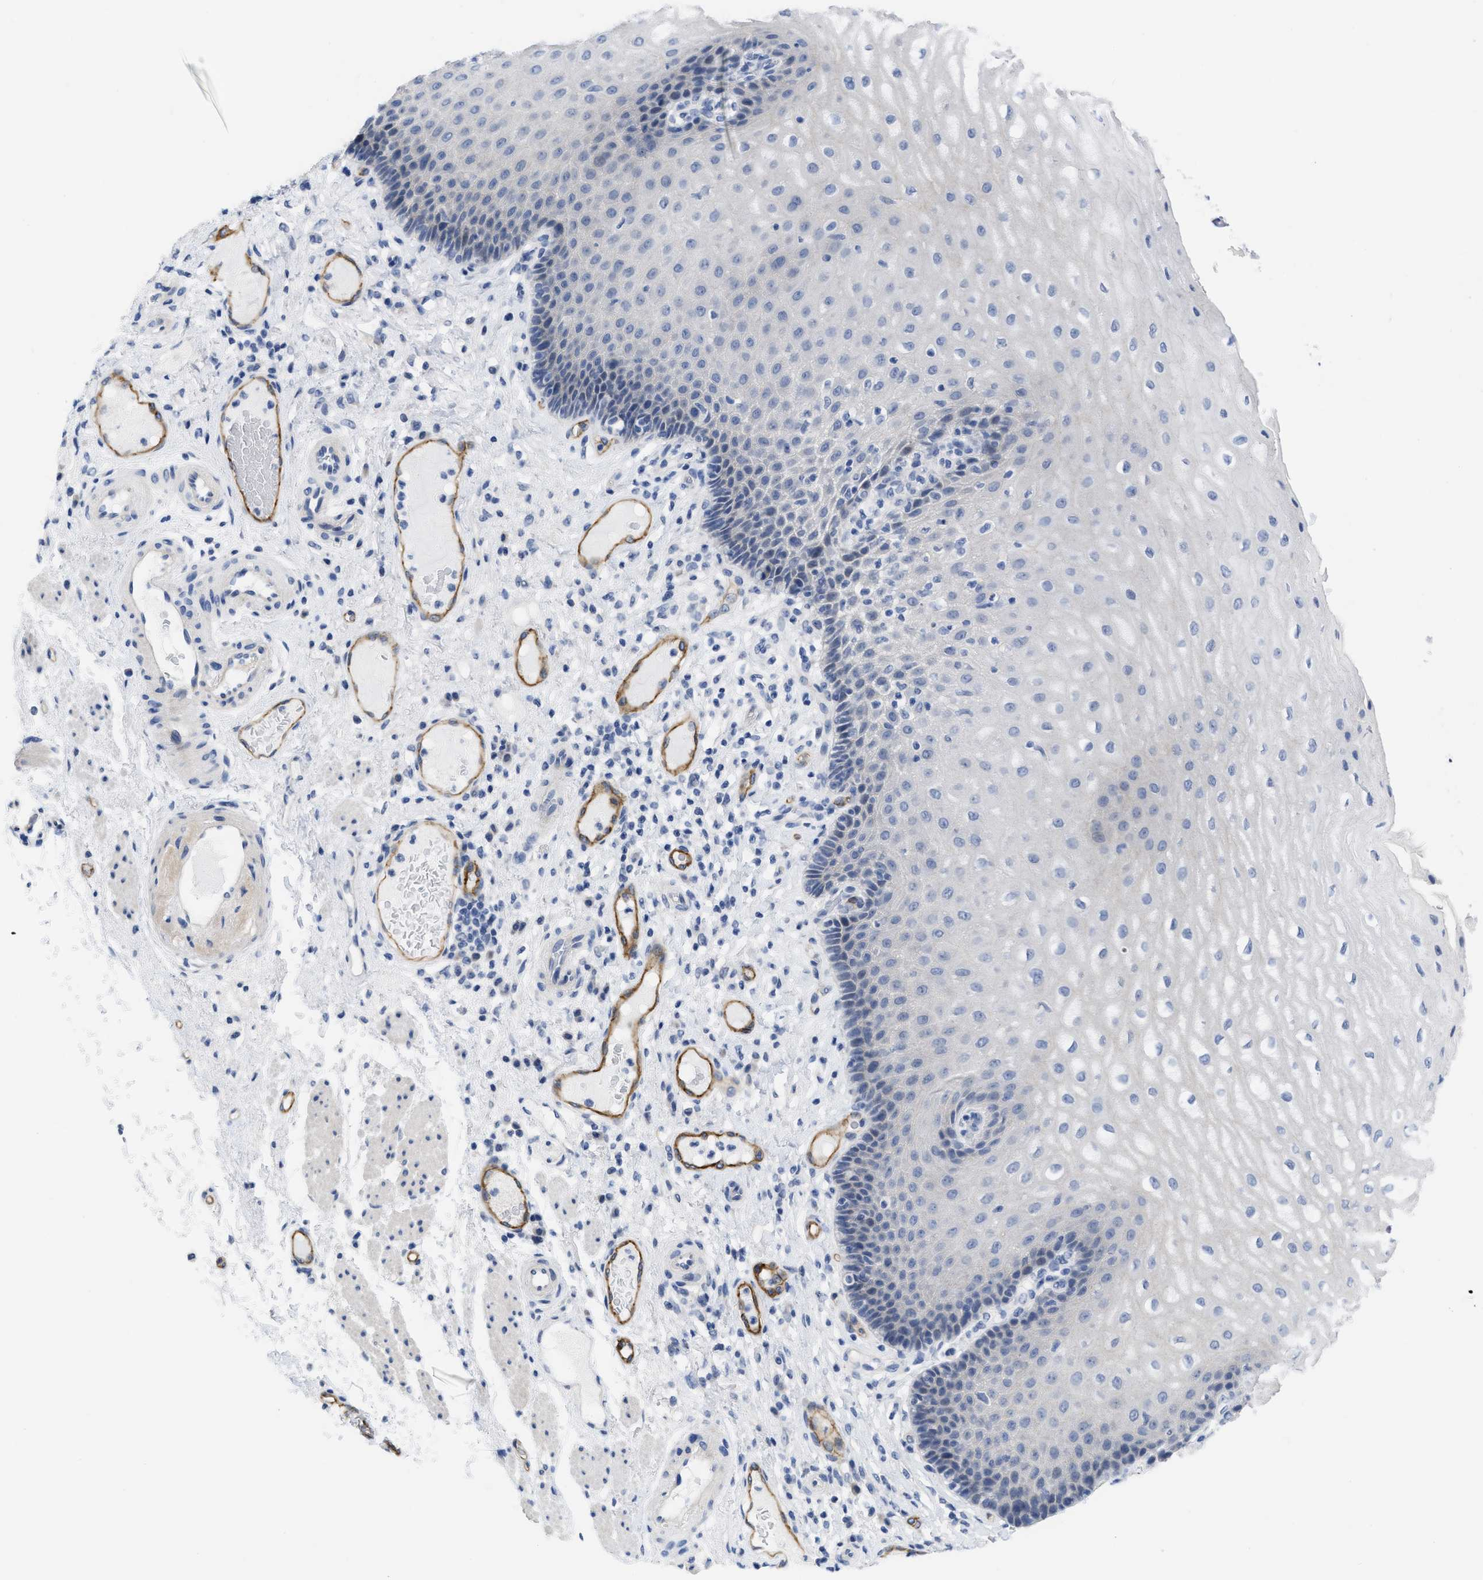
{"staining": {"intensity": "negative", "quantity": "none", "location": "none"}, "tissue": "esophagus", "cell_type": "Squamous epithelial cells", "image_type": "normal", "snomed": [{"axis": "morphology", "description": "Normal tissue, NOS"}, {"axis": "topography", "description": "Esophagus"}], "caption": "Immunohistochemical staining of normal human esophagus displays no significant positivity in squamous epithelial cells. Brightfield microscopy of immunohistochemistry (IHC) stained with DAB (3,3'-diaminobenzidine) (brown) and hematoxylin (blue), captured at high magnification.", "gene": "ACKR1", "patient": {"sex": "male", "age": 54}}